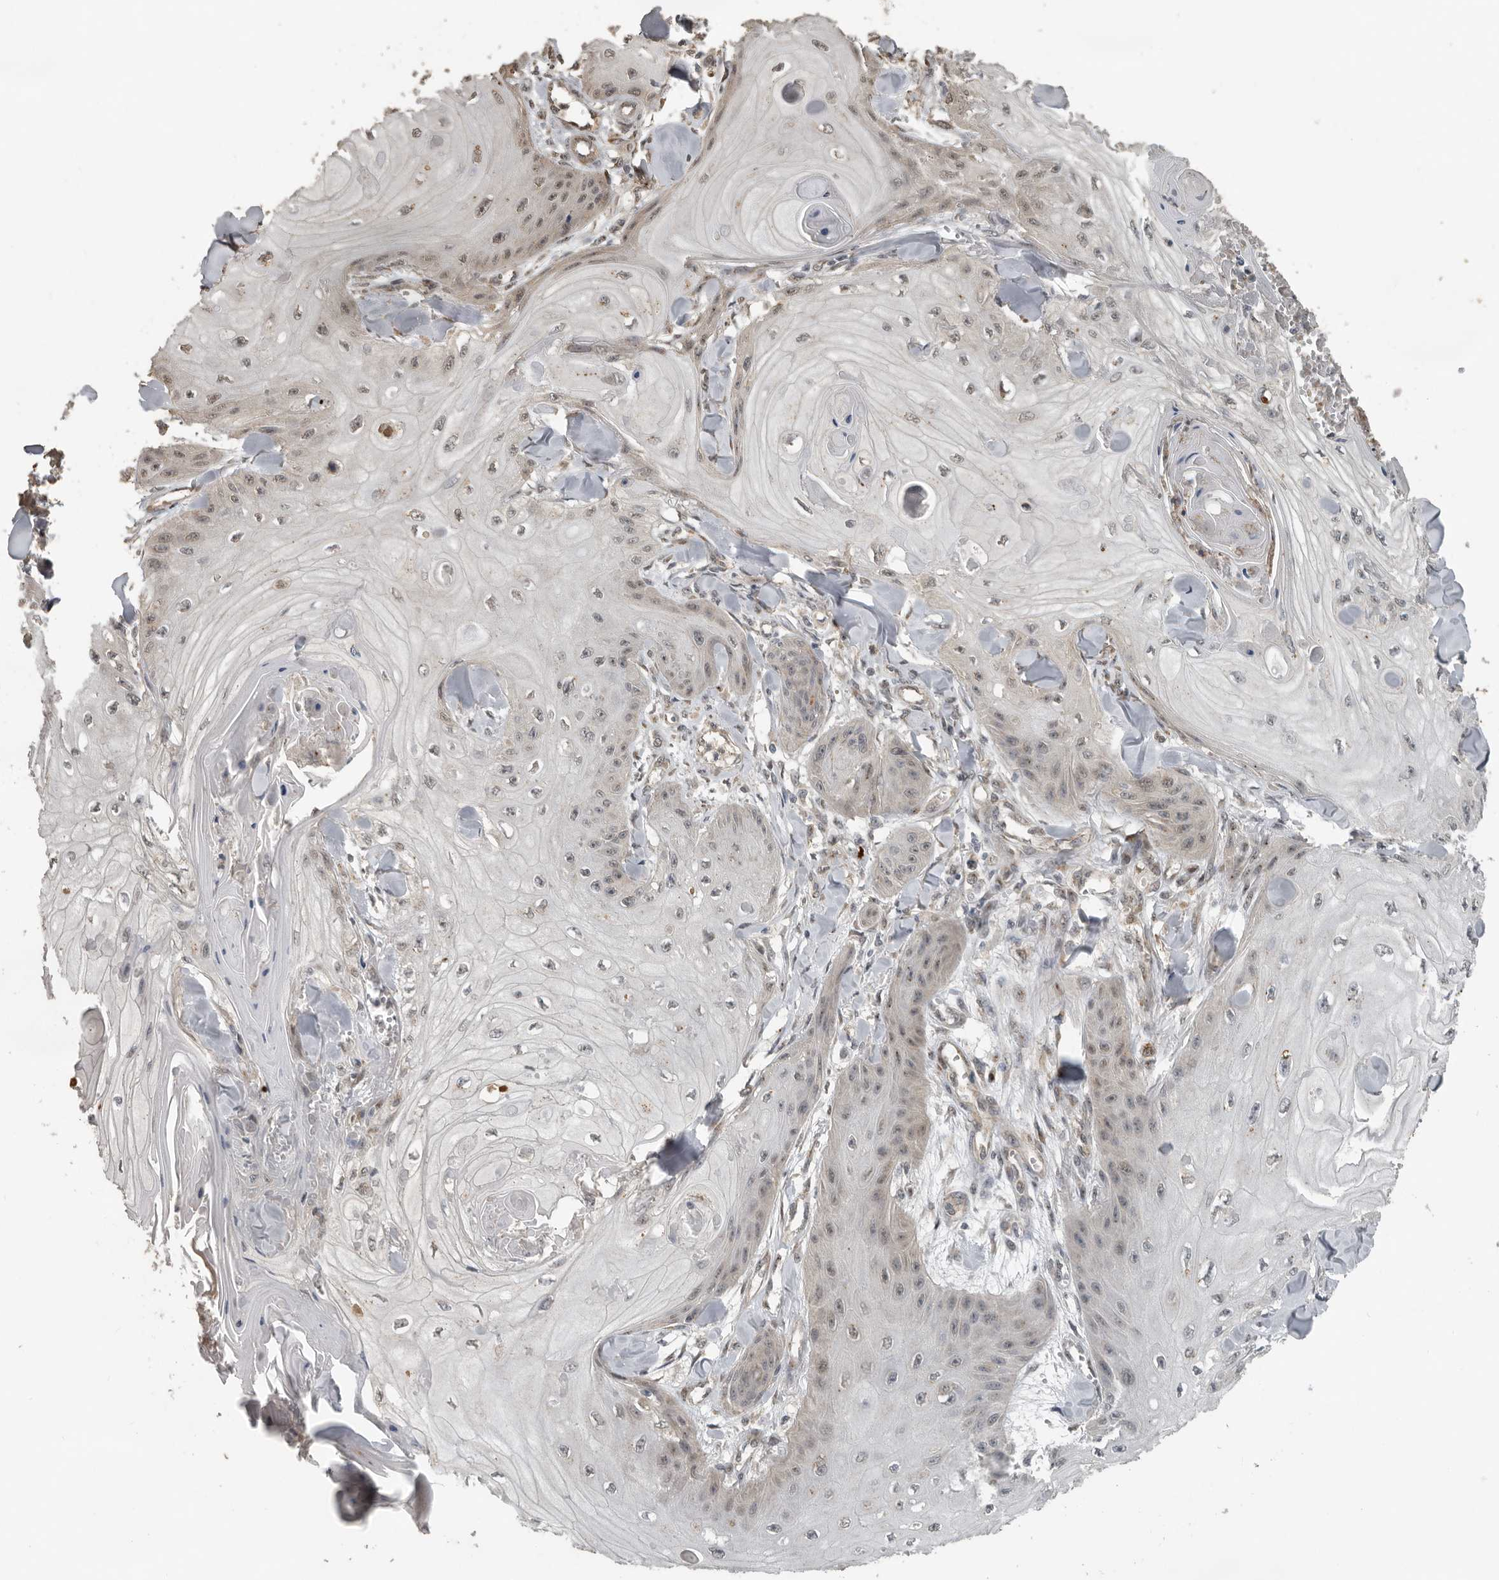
{"staining": {"intensity": "weak", "quantity": "<25%", "location": "cytoplasmic/membranous"}, "tissue": "skin cancer", "cell_type": "Tumor cells", "image_type": "cancer", "snomed": [{"axis": "morphology", "description": "Squamous cell carcinoma, NOS"}, {"axis": "topography", "description": "Skin"}], "caption": "The histopathology image shows no significant expression in tumor cells of skin cancer.", "gene": "CEP350", "patient": {"sex": "male", "age": 74}}